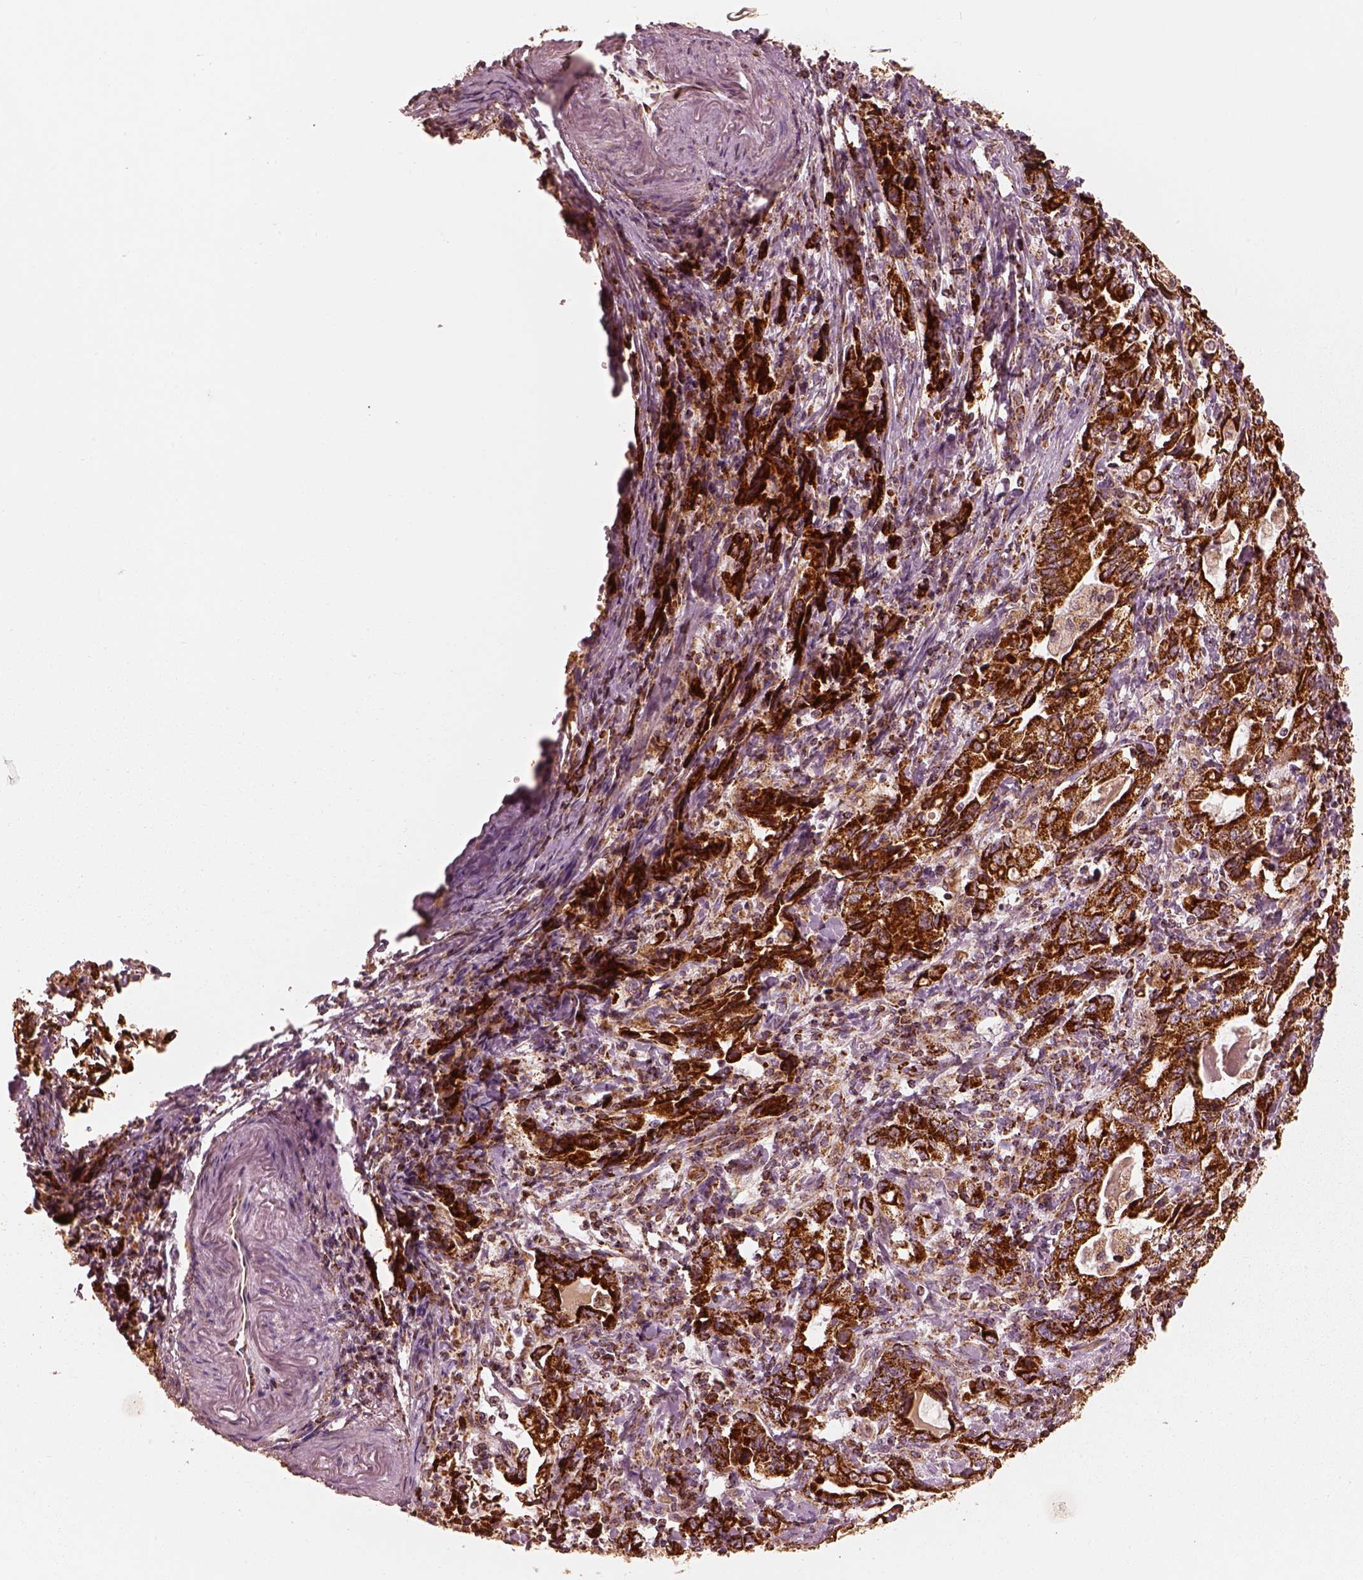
{"staining": {"intensity": "strong", "quantity": ">75%", "location": "cytoplasmic/membranous"}, "tissue": "stomach cancer", "cell_type": "Tumor cells", "image_type": "cancer", "snomed": [{"axis": "morphology", "description": "Adenocarcinoma, NOS"}, {"axis": "topography", "description": "Stomach, lower"}], "caption": "Adenocarcinoma (stomach) stained for a protein displays strong cytoplasmic/membranous positivity in tumor cells.", "gene": "ENTPD6", "patient": {"sex": "female", "age": 72}}